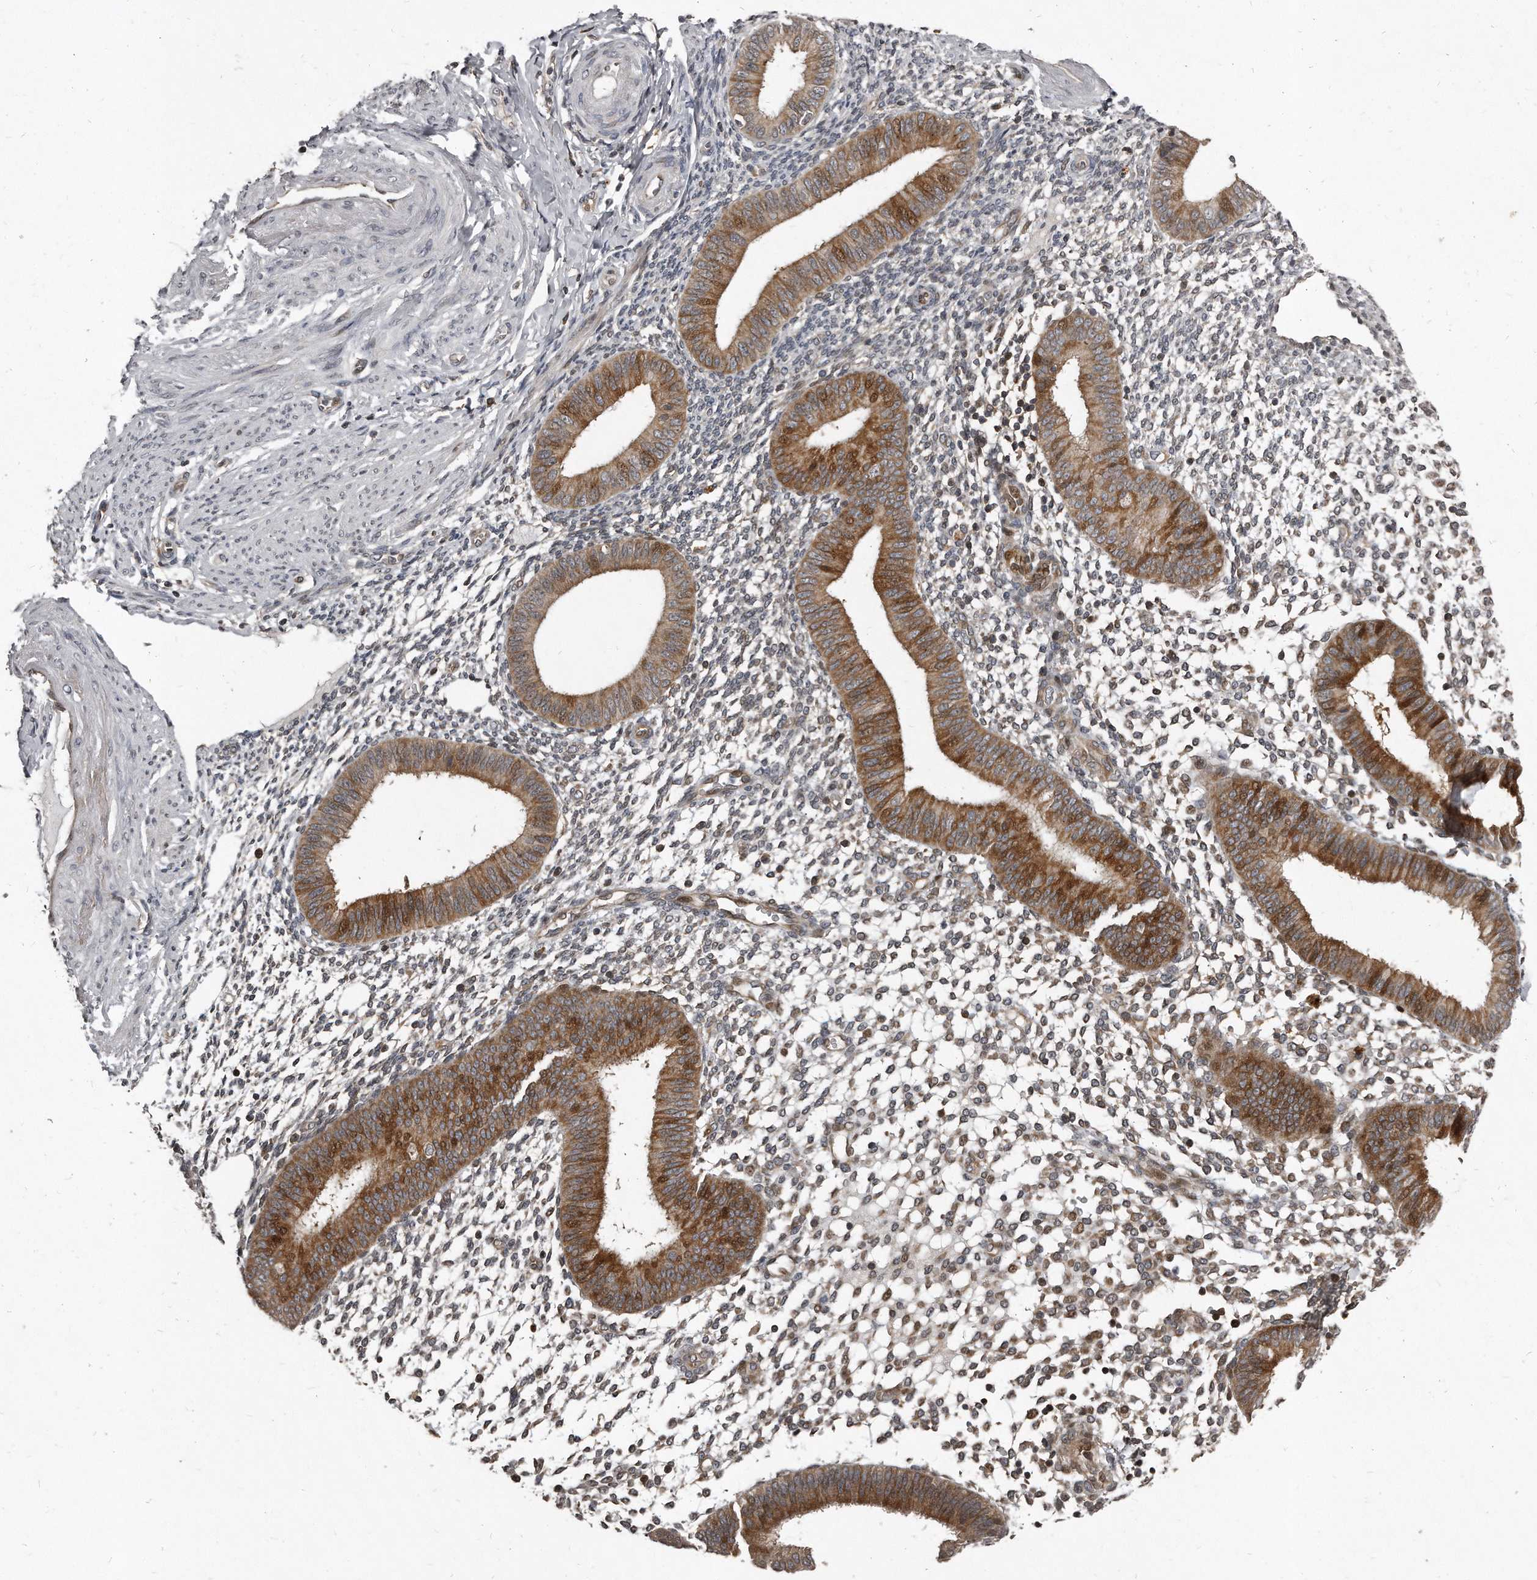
{"staining": {"intensity": "moderate", "quantity": "<25%", "location": "cytoplasmic/membranous,nuclear"}, "tissue": "endometrium", "cell_type": "Cells in endometrial stroma", "image_type": "normal", "snomed": [{"axis": "morphology", "description": "Normal tissue, NOS"}, {"axis": "topography", "description": "Uterus"}, {"axis": "topography", "description": "Endometrium"}], "caption": "Protein staining exhibits moderate cytoplasmic/membranous,nuclear positivity in about <25% of cells in endometrial stroma in normal endometrium. (DAB = brown stain, brightfield microscopy at high magnification).", "gene": "GCH1", "patient": {"sex": "female", "age": 48}}